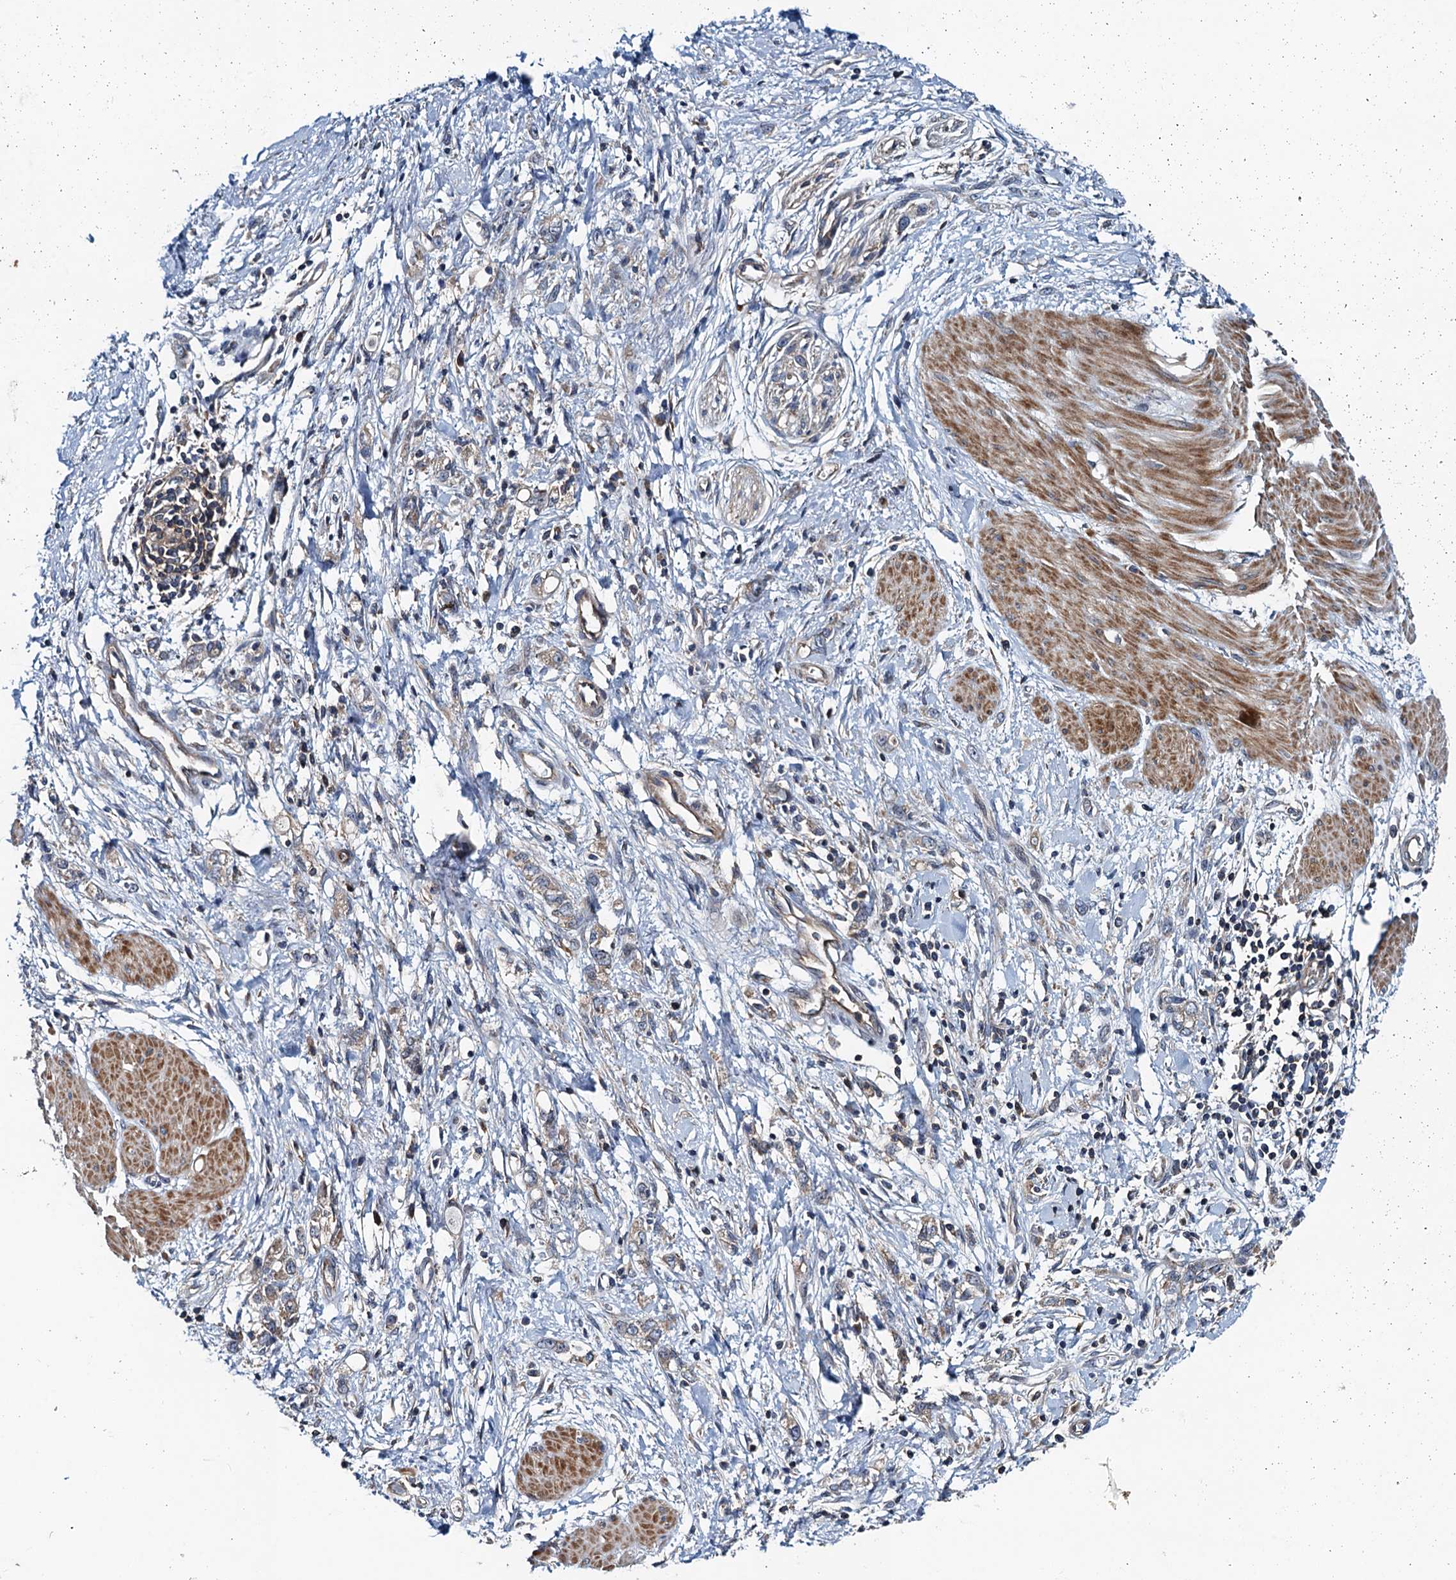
{"staining": {"intensity": "weak", "quantity": "<25%", "location": "cytoplasmic/membranous"}, "tissue": "stomach cancer", "cell_type": "Tumor cells", "image_type": "cancer", "snomed": [{"axis": "morphology", "description": "Adenocarcinoma, NOS"}, {"axis": "topography", "description": "Stomach"}], "caption": "Image shows no significant protein positivity in tumor cells of stomach cancer (adenocarcinoma).", "gene": "EFL1", "patient": {"sex": "female", "age": 76}}